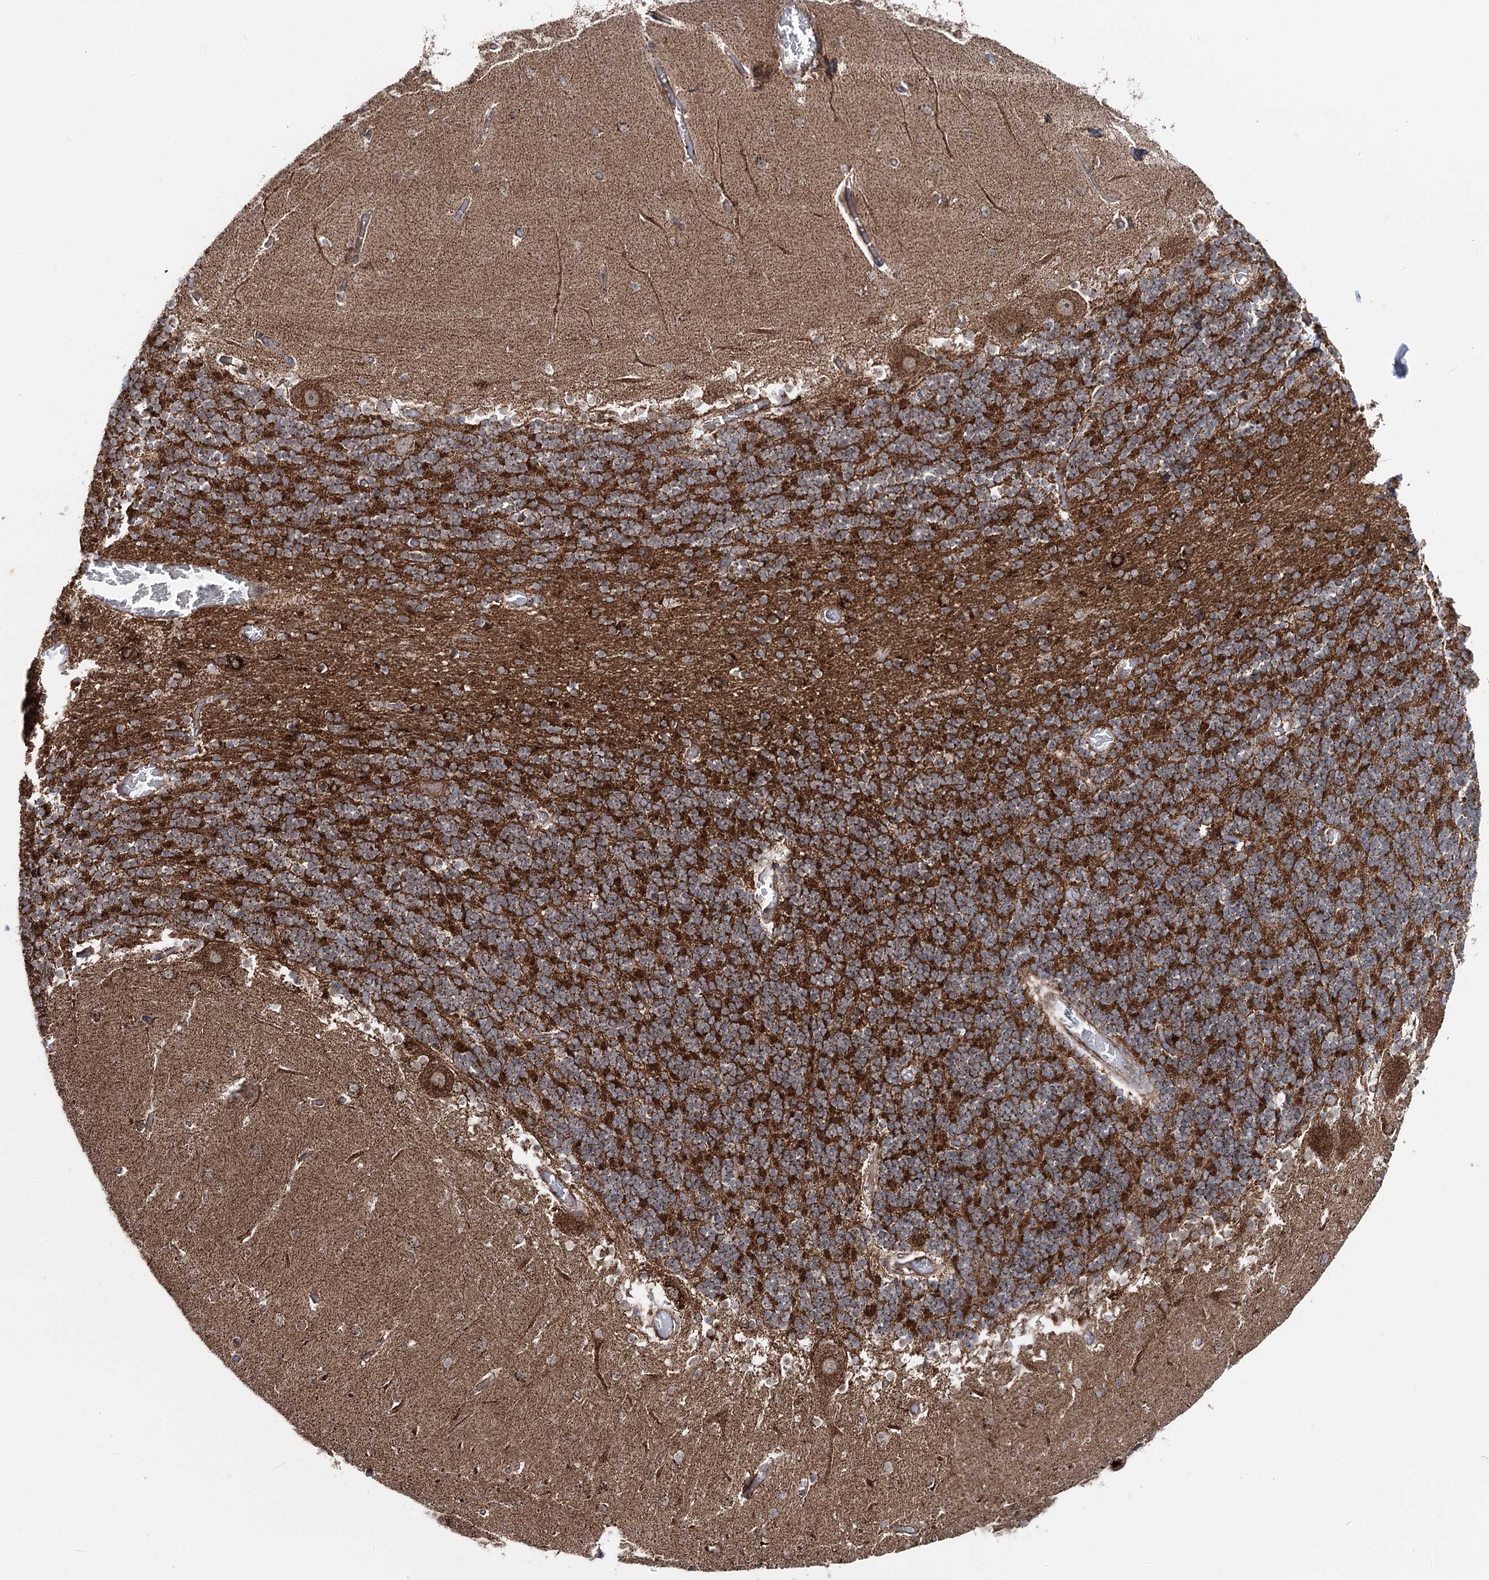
{"staining": {"intensity": "strong", "quantity": "25%-75%", "location": "cytoplasmic/membranous"}, "tissue": "cerebellum", "cell_type": "Cells in granular layer", "image_type": "normal", "snomed": [{"axis": "morphology", "description": "Normal tissue, NOS"}, {"axis": "topography", "description": "Cerebellum"}], "caption": "Cerebellum stained with DAB (3,3'-diaminobenzidine) IHC demonstrates high levels of strong cytoplasmic/membranous expression in about 25%-75% of cells in granular layer. The protein of interest is shown in brown color, while the nuclei are stained blue.", "gene": "FGFR1OP2", "patient": {"sex": "female", "age": 28}}